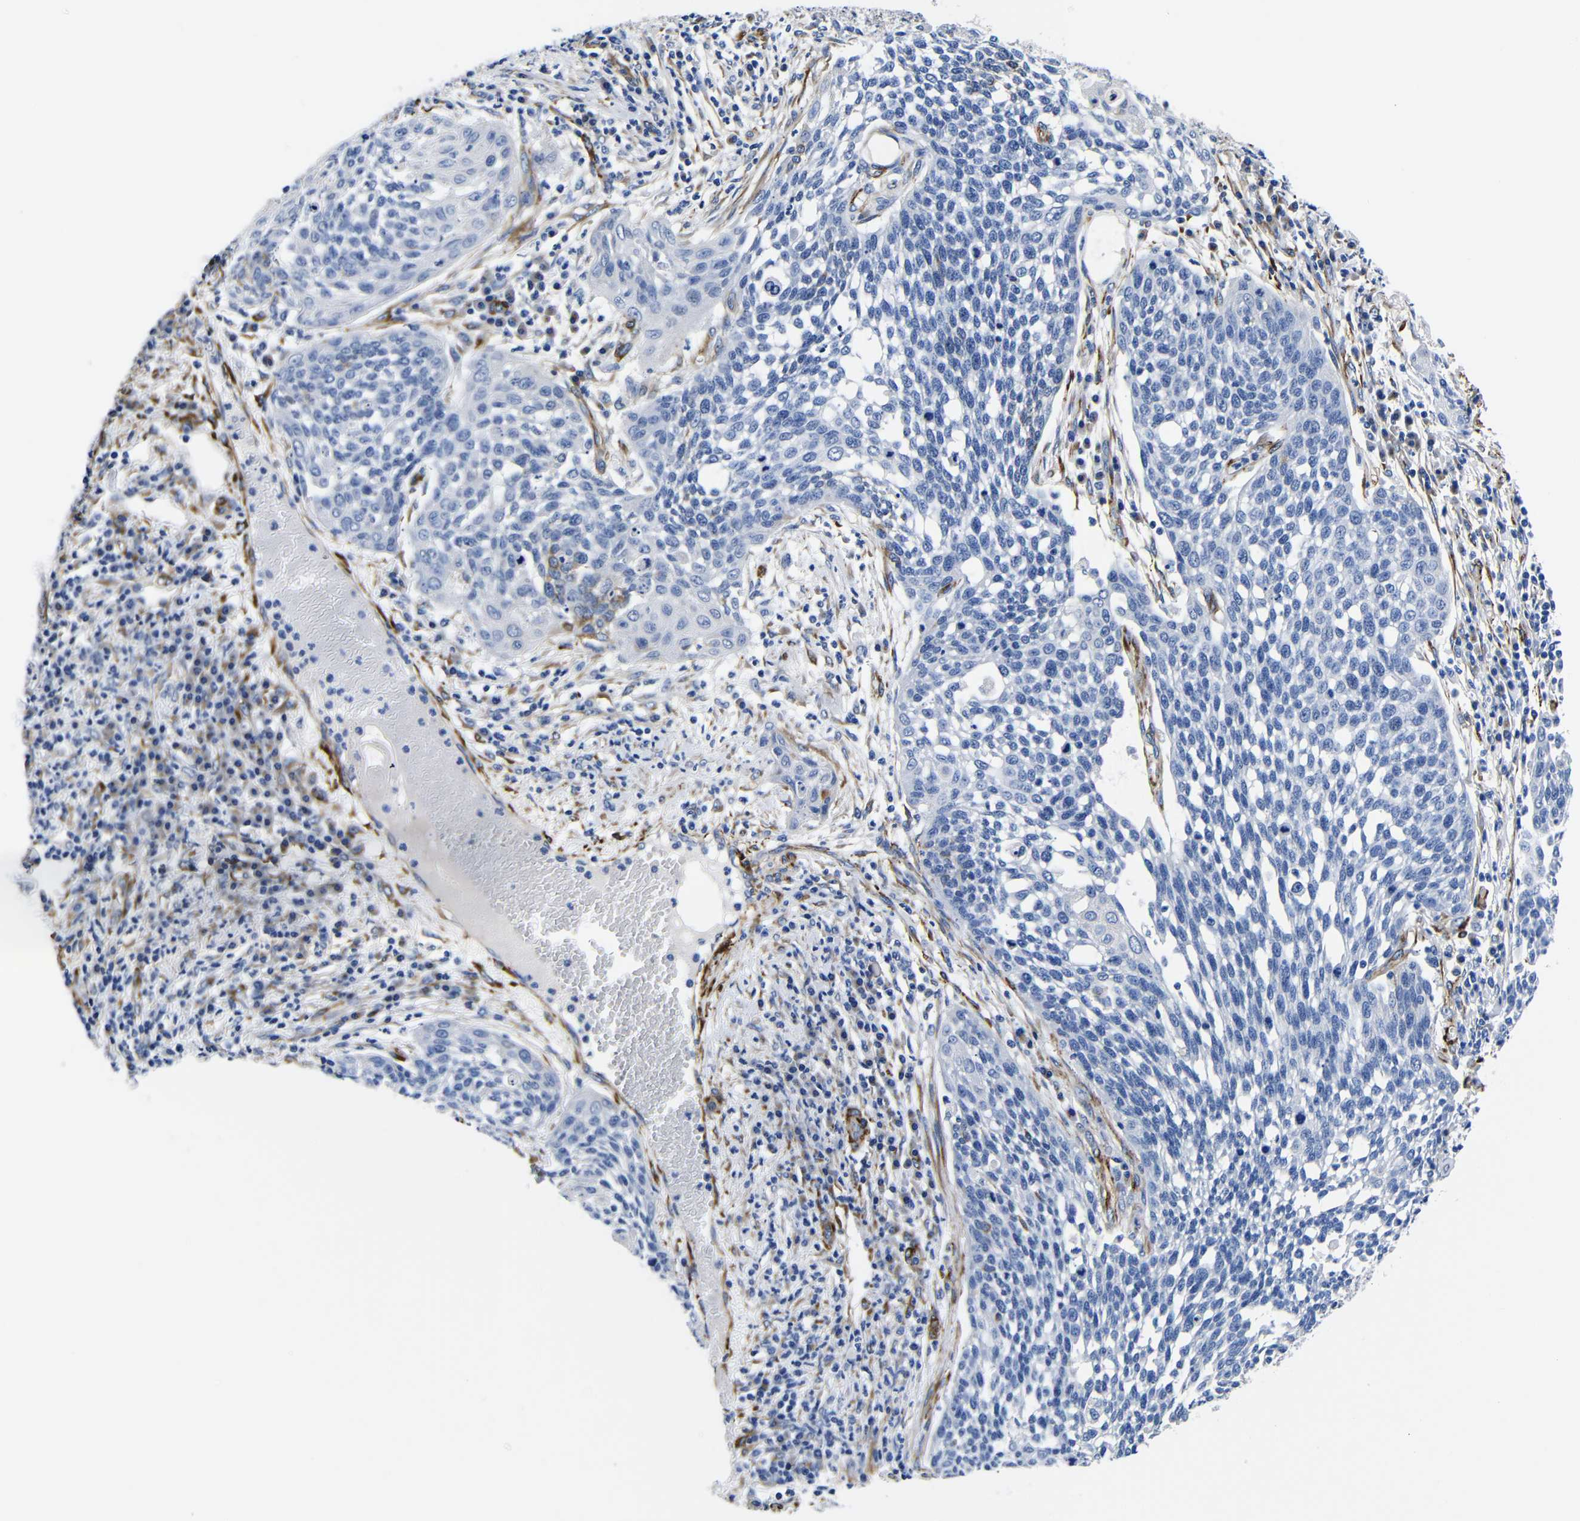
{"staining": {"intensity": "negative", "quantity": "none", "location": "none"}, "tissue": "cervical cancer", "cell_type": "Tumor cells", "image_type": "cancer", "snomed": [{"axis": "morphology", "description": "Squamous cell carcinoma, NOS"}, {"axis": "topography", "description": "Cervix"}], "caption": "The immunohistochemistry histopathology image has no significant positivity in tumor cells of cervical cancer (squamous cell carcinoma) tissue.", "gene": "LRIG1", "patient": {"sex": "female", "age": 34}}